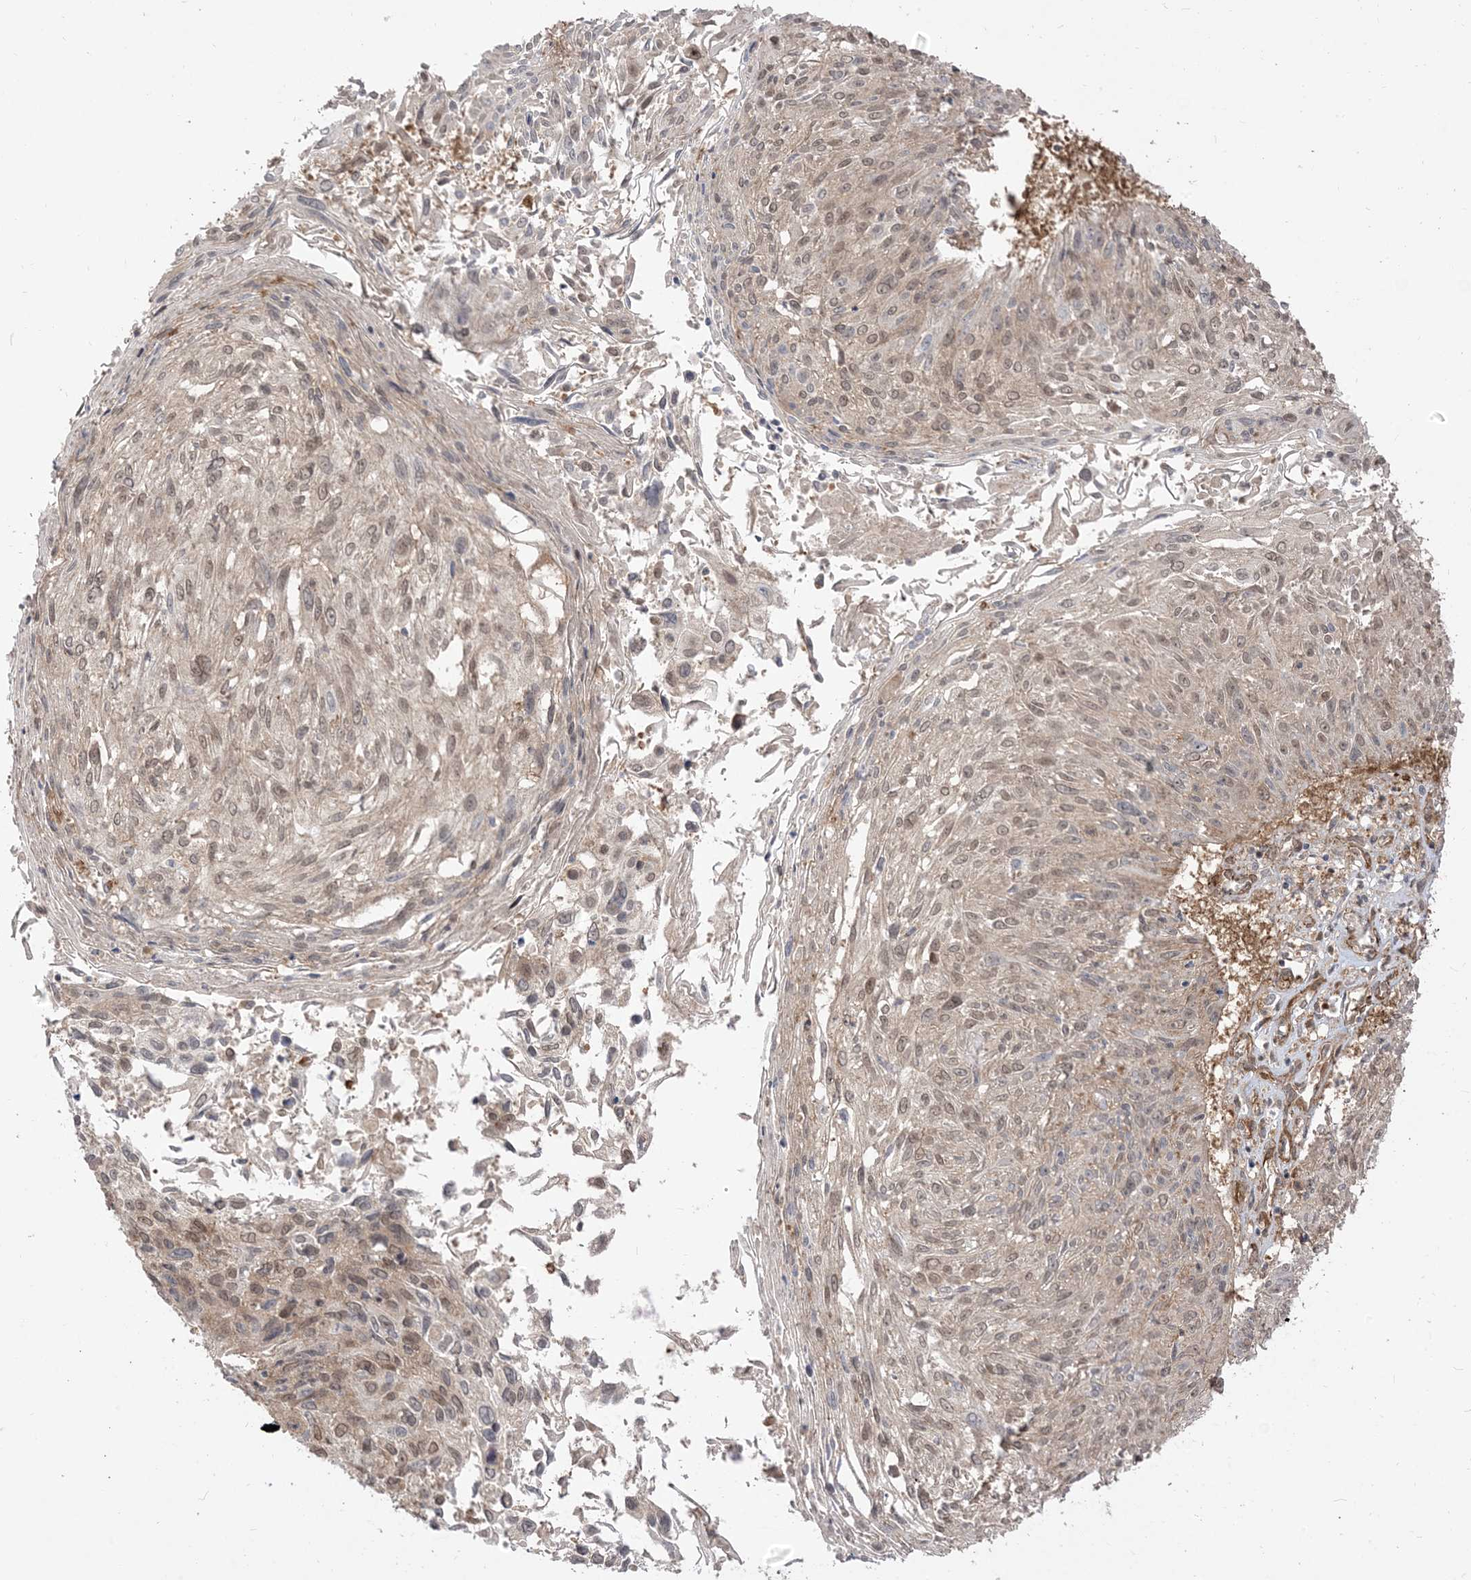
{"staining": {"intensity": "weak", "quantity": ">75%", "location": "nuclear"}, "tissue": "cervical cancer", "cell_type": "Tumor cells", "image_type": "cancer", "snomed": [{"axis": "morphology", "description": "Squamous cell carcinoma, NOS"}, {"axis": "topography", "description": "Cervix"}], "caption": "Human squamous cell carcinoma (cervical) stained for a protein (brown) exhibits weak nuclear positive staining in about >75% of tumor cells.", "gene": "TBCC", "patient": {"sex": "female", "age": 51}}